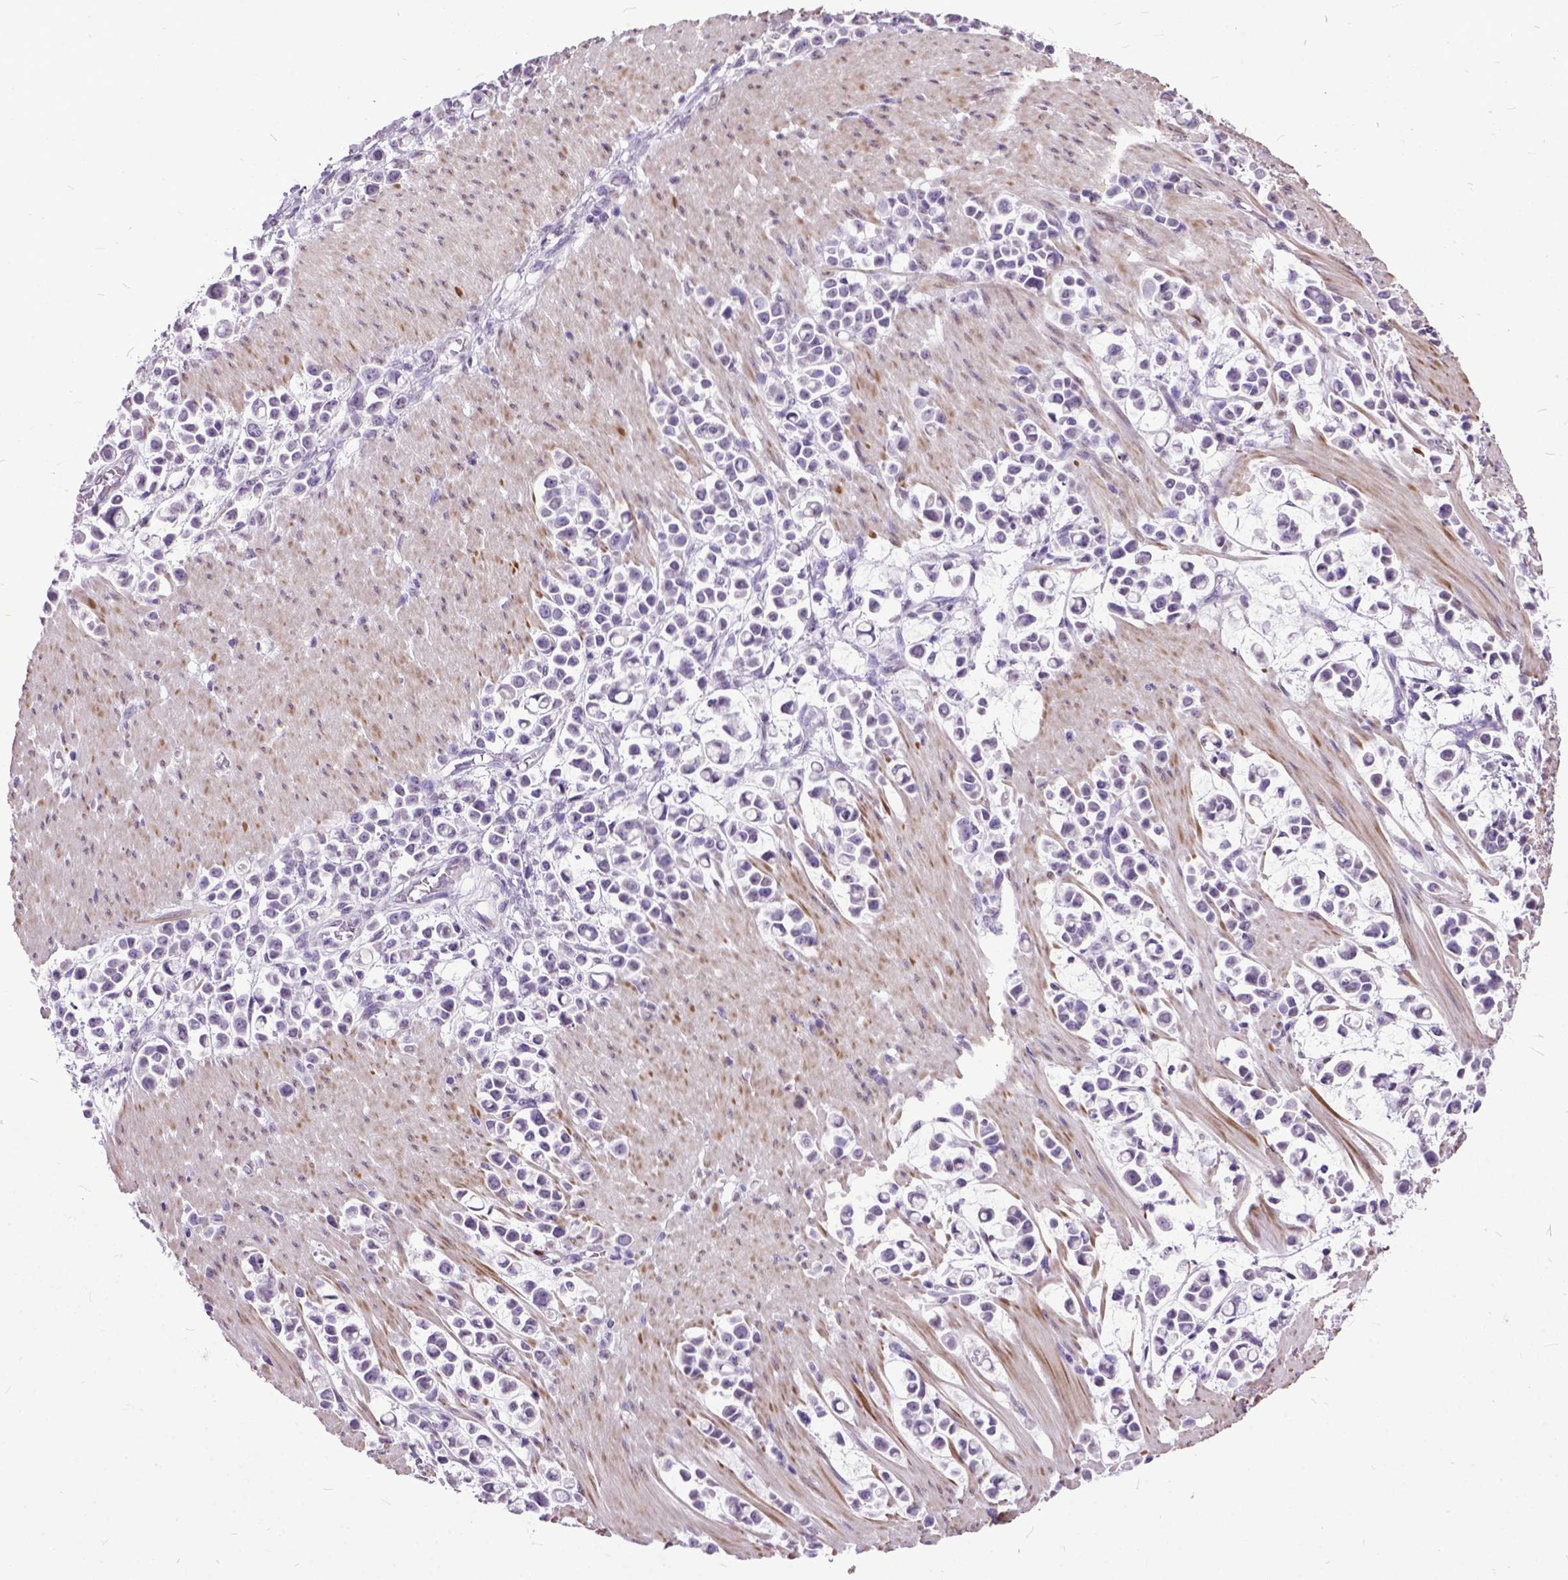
{"staining": {"intensity": "negative", "quantity": "none", "location": "none"}, "tissue": "stomach cancer", "cell_type": "Tumor cells", "image_type": "cancer", "snomed": [{"axis": "morphology", "description": "Adenocarcinoma, NOS"}, {"axis": "topography", "description": "Stomach"}], "caption": "There is no significant positivity in tumor cells of adenocarcinoma (stomach).", "gene": "MARCHF10", "patient": {"sex": "male", "age": 82}}